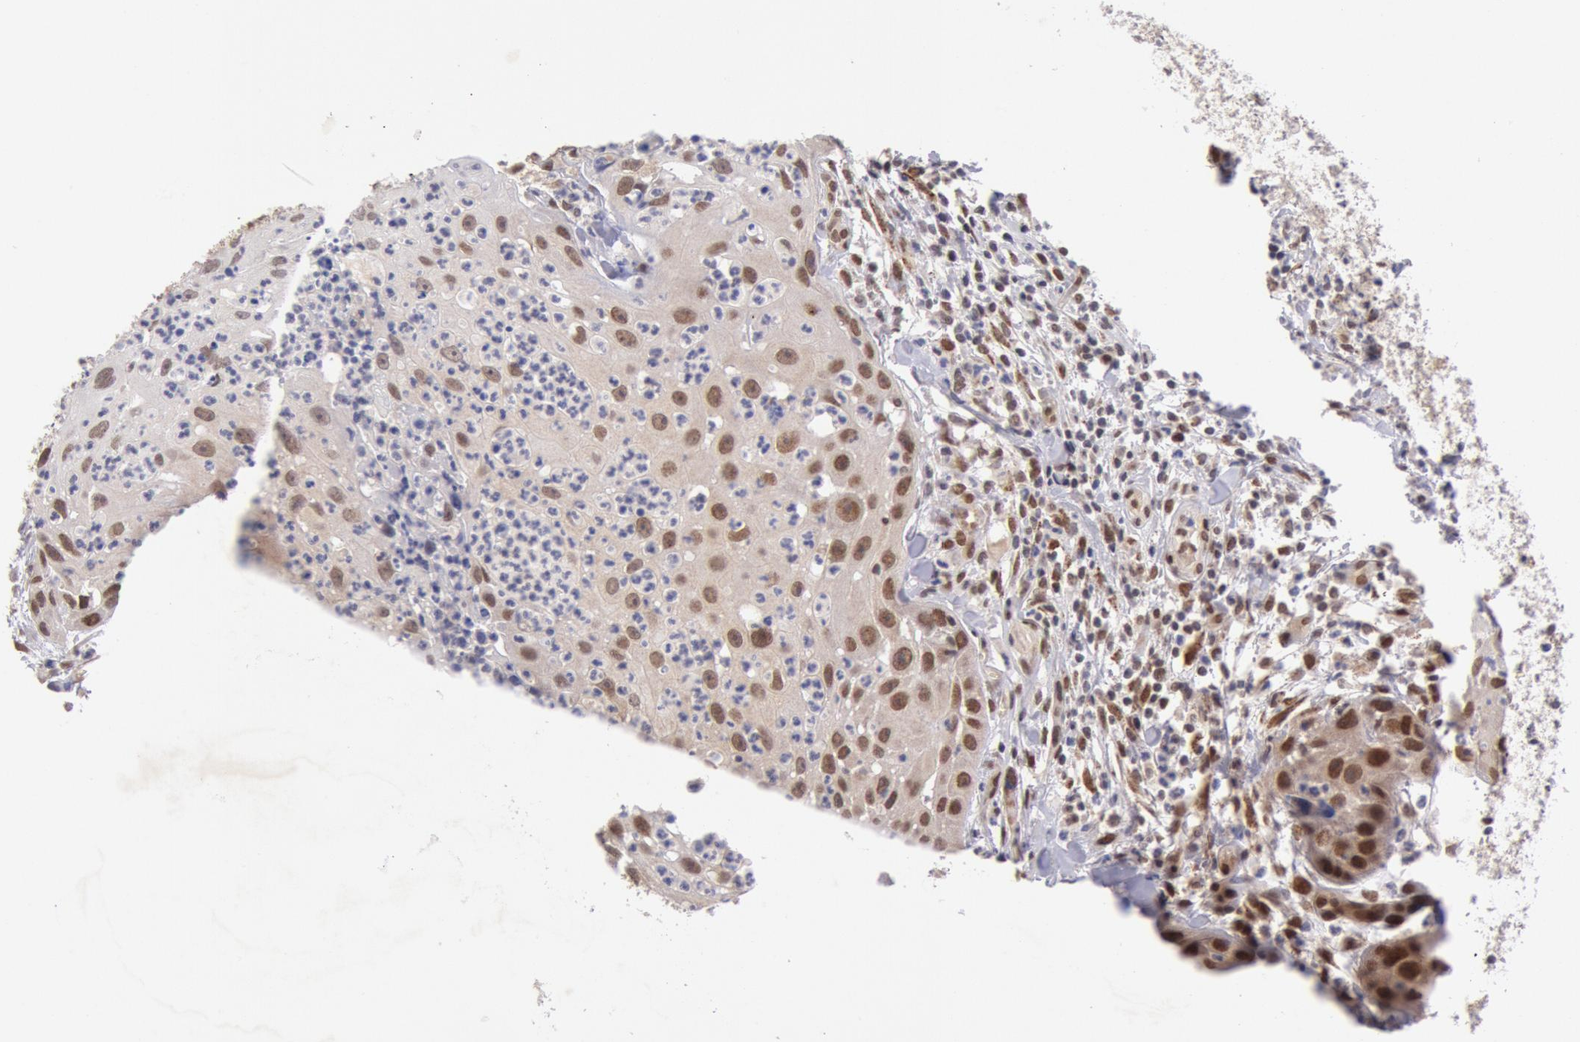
{"staining": {"intensity": "strong", "quantity": ">75%", "location": "cytoplasmic/membranous,nuclear"}, "tissue": "head and neck cancer", "cell_type": "Tumor cells", "image_type": "cancer", "snomed": [{"axis": "morphology", "description": "Squamous cell carcinoma, NOS"}, {"axis": "topography", "description": "Head-Neck"}], "caption": "Squamous cell carcinoma (head and neck) stained with DAB (3,3'-diaminobenzidine) IHC demonstrates high levels of strong cytoplasmic/membranous and nuclear positivity in about >75% of tumor cells. (Brightfield microscopy of DAB IHC at high magnification).", "gene": "CDKN2B", "patient": {"sex": "male", "age": 64}}